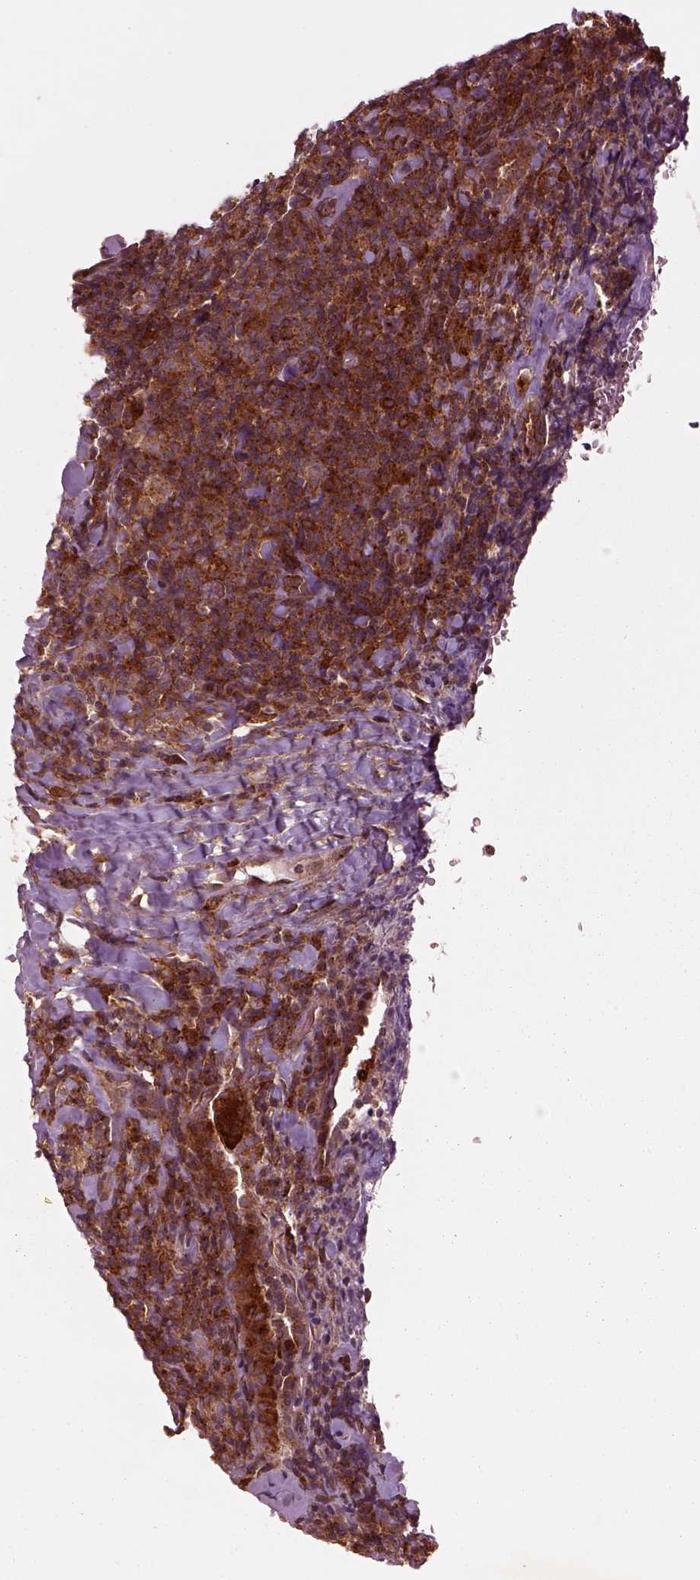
{"staining": {"intensity": "strong", "quantity": ">75%", "location": "cytoplasmic/membranous"}, "tissue": "lymphoma", "cell_type": "Tumor cells", "image_type": "cancer", "snomed": [{"axis": "morphology", "description": "Hodgkin's disease, NOS"}, {"axis": "topography", "description": "Lung"}], "caption": "A brown stain shows strong cytoplasmic/membranous positivity of a protein in Hodgkin's disease tumor cells.", "gene": "WASHC2A", "patient": {"sex": "male", "age": 17}}